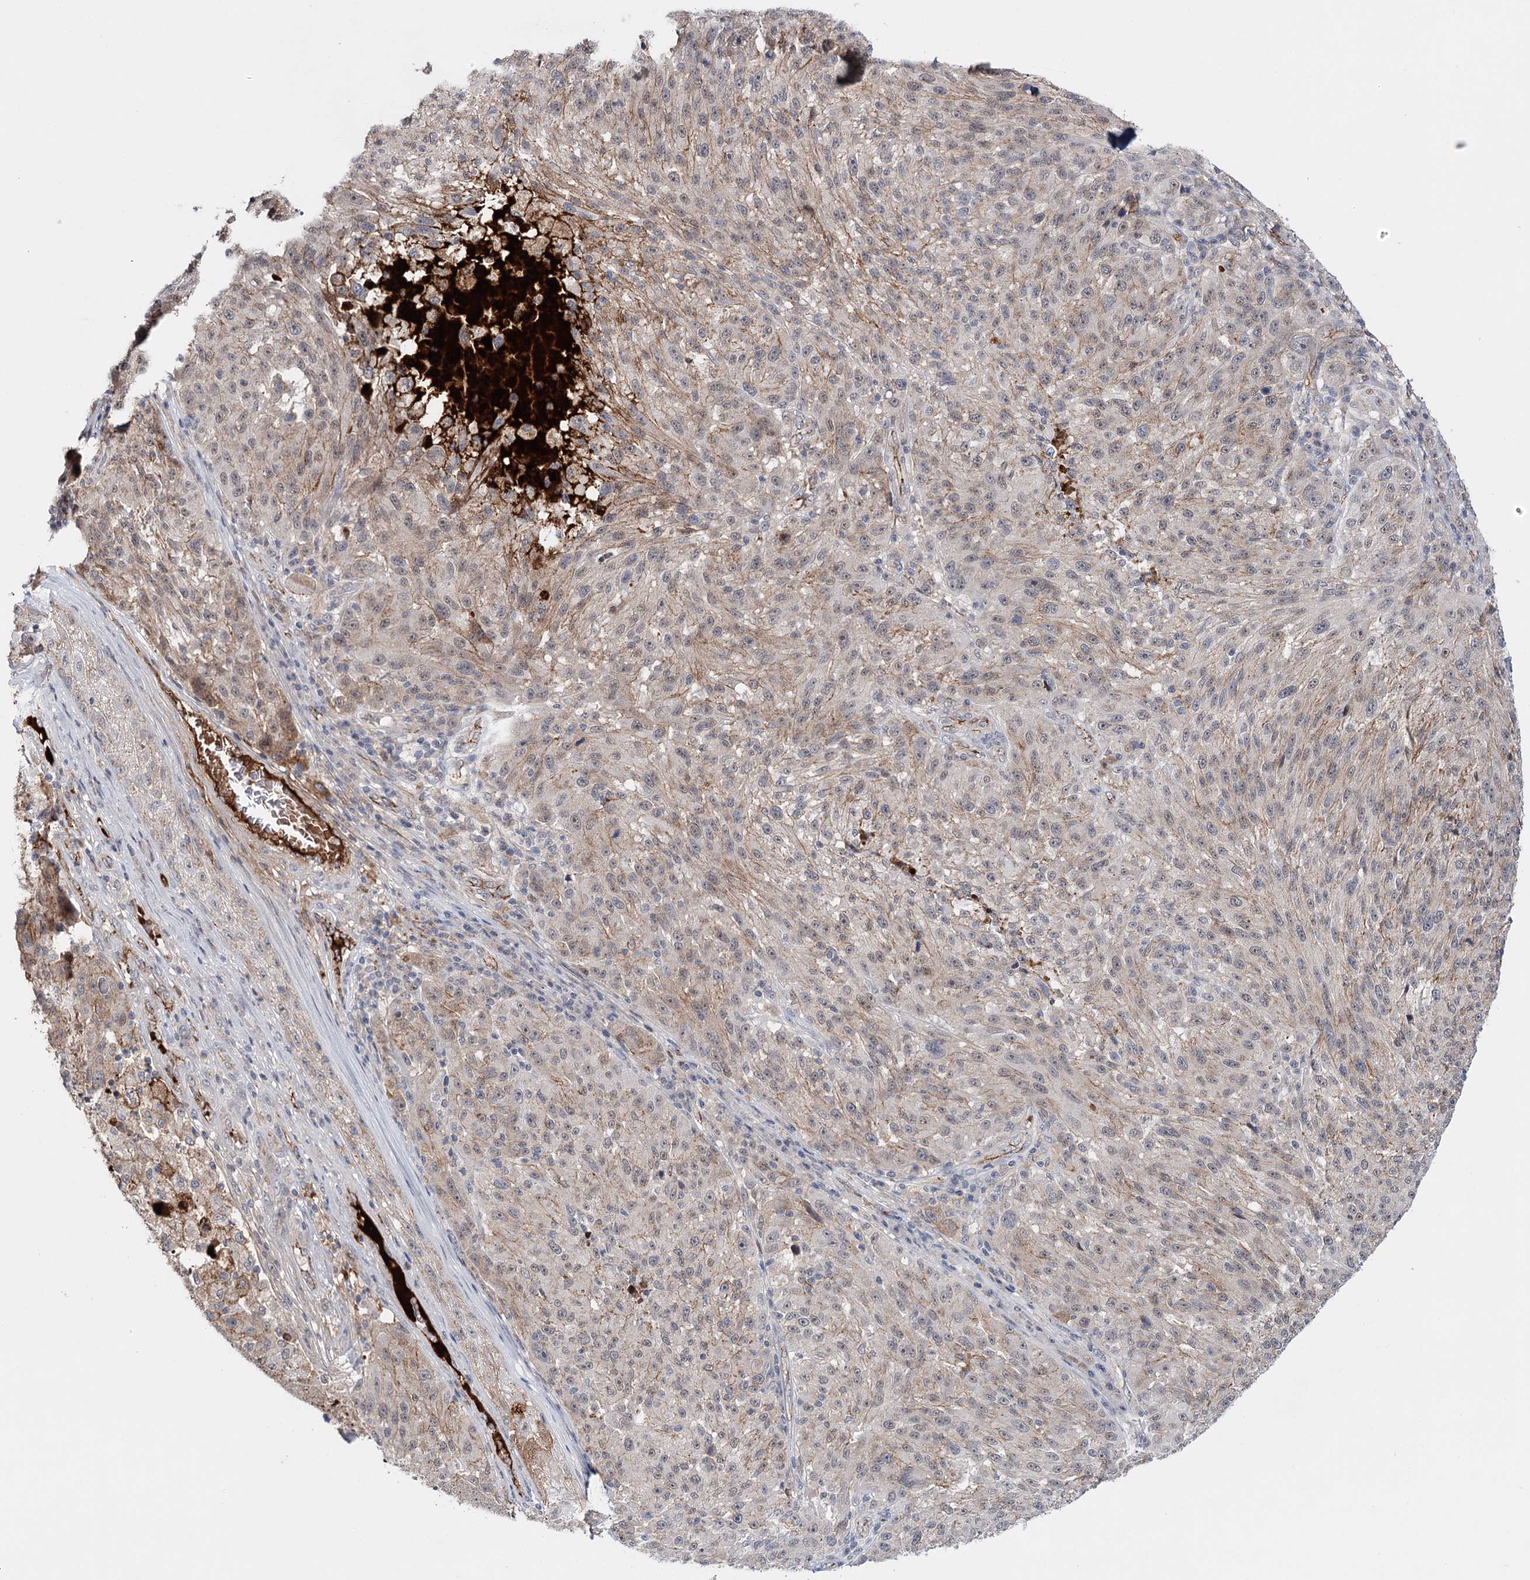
{"staining": {"intensity": "weak", "quantity": "<25%", "location": "cytoplasmic/membranous"}, "tissue": "melanoma", "cell_type": "Tumor cells", "image_type": "cancer", "snomed": [{"axis": "morphology", "description": "Malignant melanoma, NOS"}, {"axis": "topography", "description": "Skin"}], "caption": "The immunohistochemistry (IHC) histopathology image has no significant expression in tumor cells of malignant melanoma tissue.", "gene": "PKP4", "patient": {"sex": "male", "age": 53}}